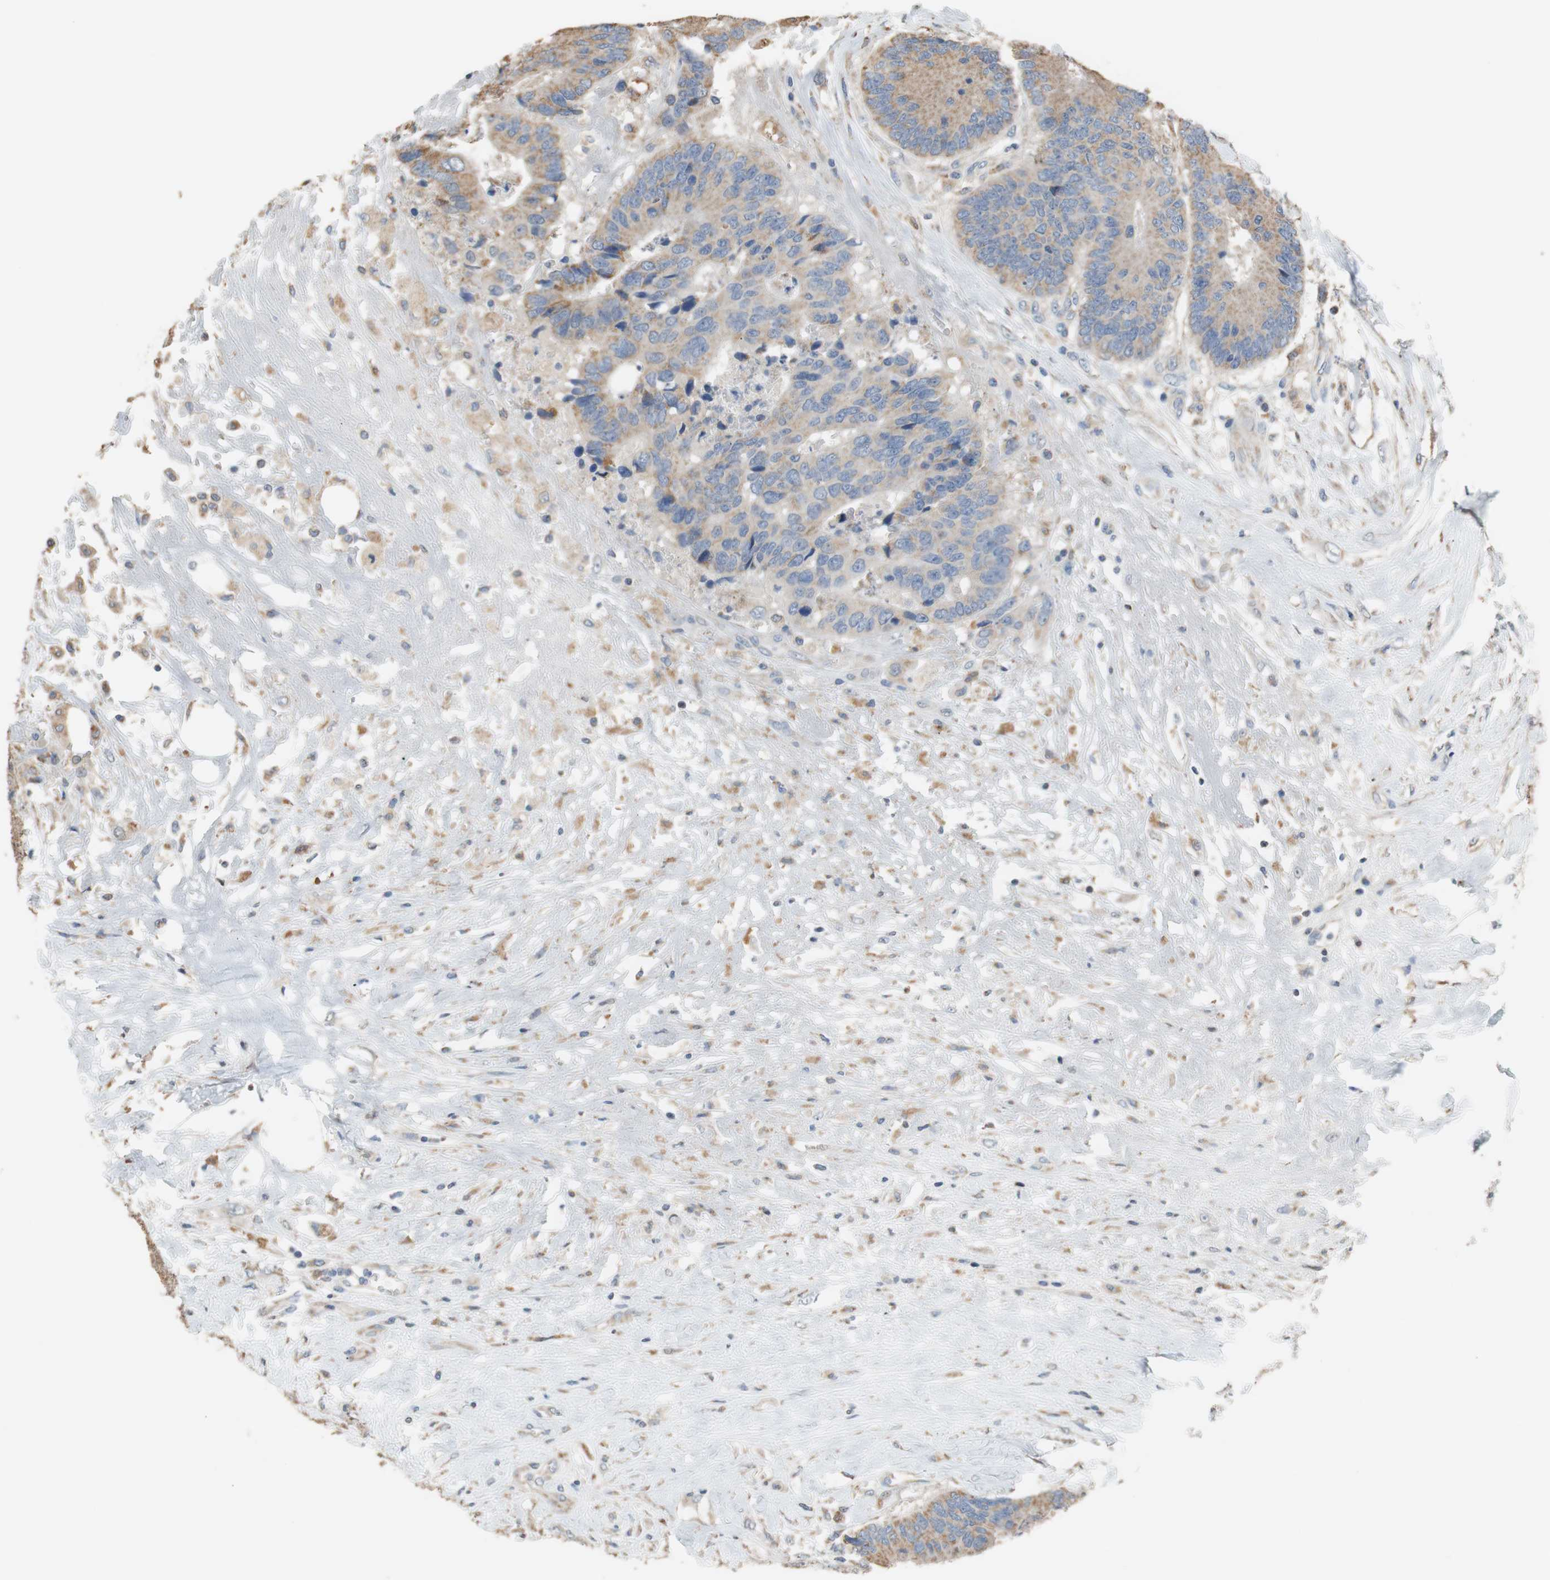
{"staining": {"intensity": "moderate", "quantity": ">75%", "location": "cytoplasmic/membranous"}, "tissue": "colorectal cancer", "cell_type": "Tumor cells", "image_type": "cancer", "snomed": [{"axis": "morphology", "description": "Adenocarcinoma, NOS"}, {"axis": "topography", "description": "Rectum"}], "caption": "Protein expression analysis of human adenocarcinoma (colorectal) reveals moderate cytoplasmic/membranous positivity in approximately >75% of tumor cells. (IHC, brightfield microscopy, high magnification).", "gene": "ALDH1A2", "patient": {"sex": "male", "age": 55}}